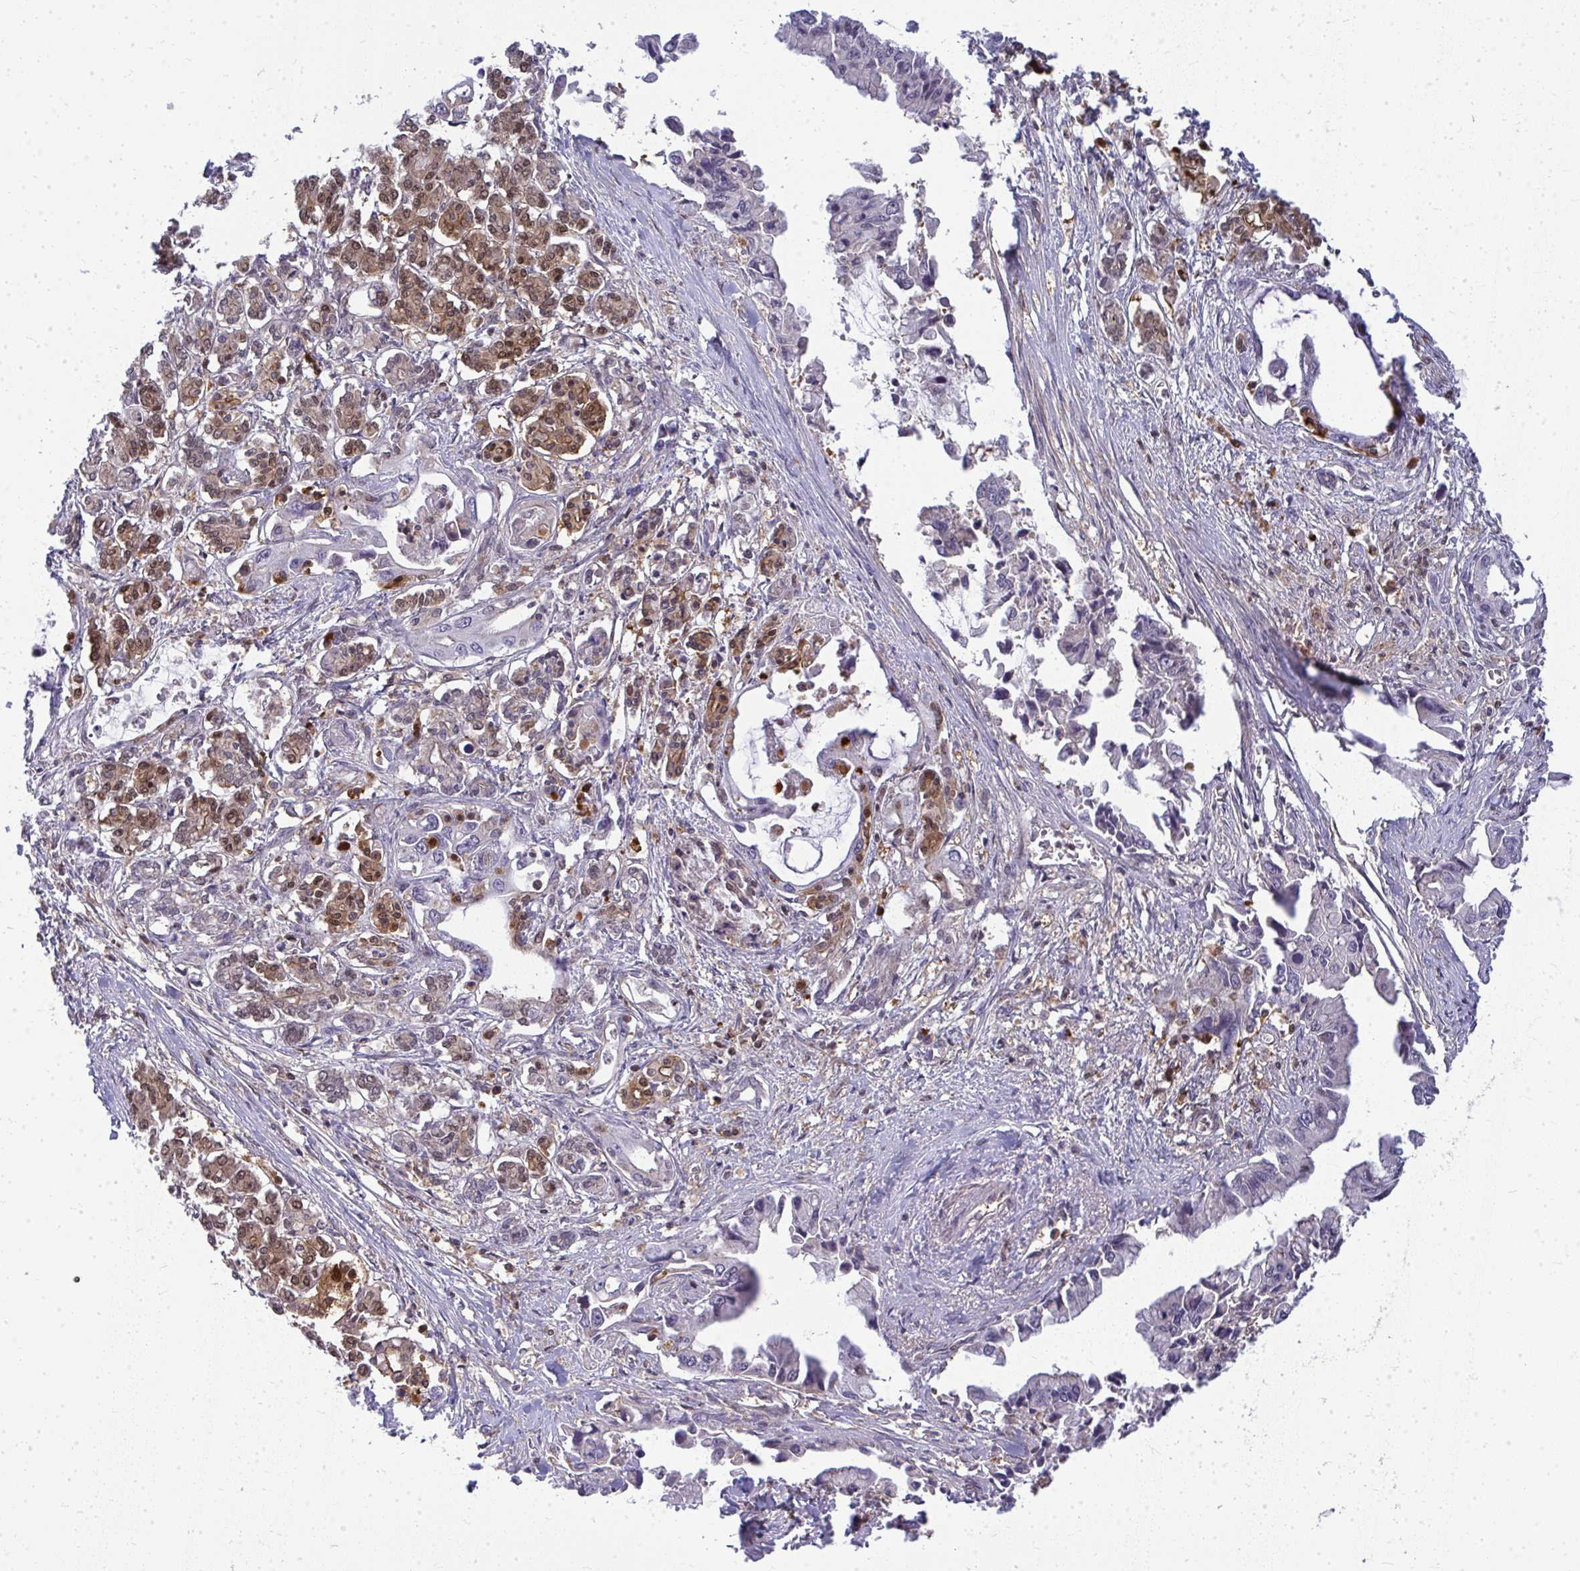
{"staining": {"intensity": "negative", "quantity": "none", "location": "none"}, "tissue": "pancreatic cancer", "cell_type": "Tumor cells", "image_type": "cancer", "snomed": [{"axis": "morphology", "description": "Adenocarcinoma, NOS"}, {"axis": "topography", "description": "Pancreas"}], "caption": "Tumor cells show no significant staining in pancreatic cancer (adenocarcinoma).", "gene": "HDHD2", "patient": {"sex": "male", "age": 84}}